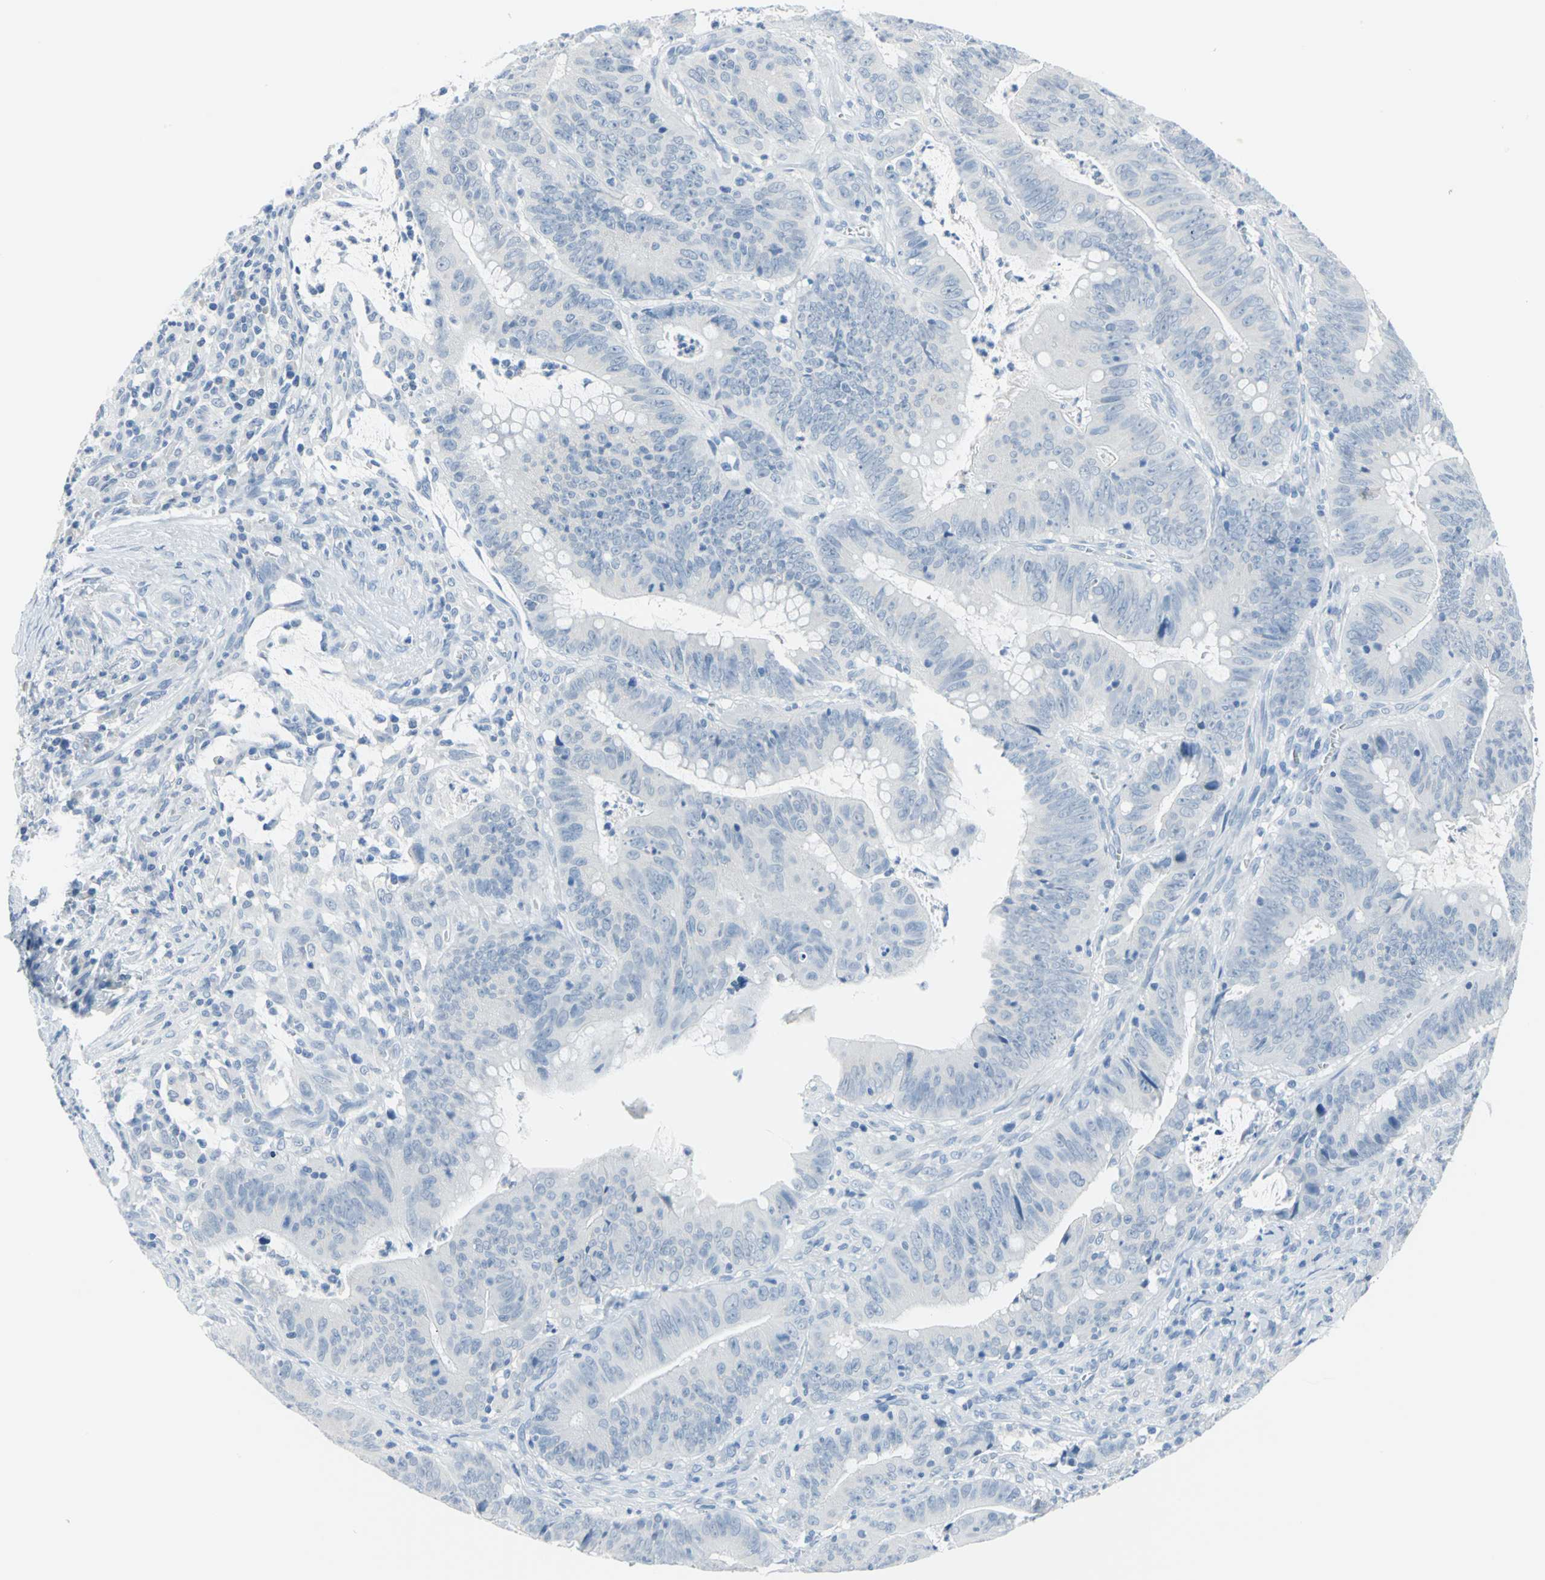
{"staining": {"intensity": "negative", "quantity": "none", "location": "none"}, "tissue": "colorectal cancer", "cell_type": "Tumor cells", "image_type": "cancer", "snomed": [{"axis": "morphology", "description": "Adenocarcinoma, NOS"}, {"axis": "topography", "description": "Colon"}], "caption": "A high-resolution histopathology image shows immunohistochemistry (IHC) staining of adenocarcinoma (colorectal), which demonstrates no significant staining in tumor cells. (Stains: DAB (3,3'-diaminobenzidine) immunohistochemistry with hematoxylin counter stain, Microscopy: brightfield microscopy at high magnification).", "gene": "PKLR", "patient": {"sex": "male", "age": 45}}